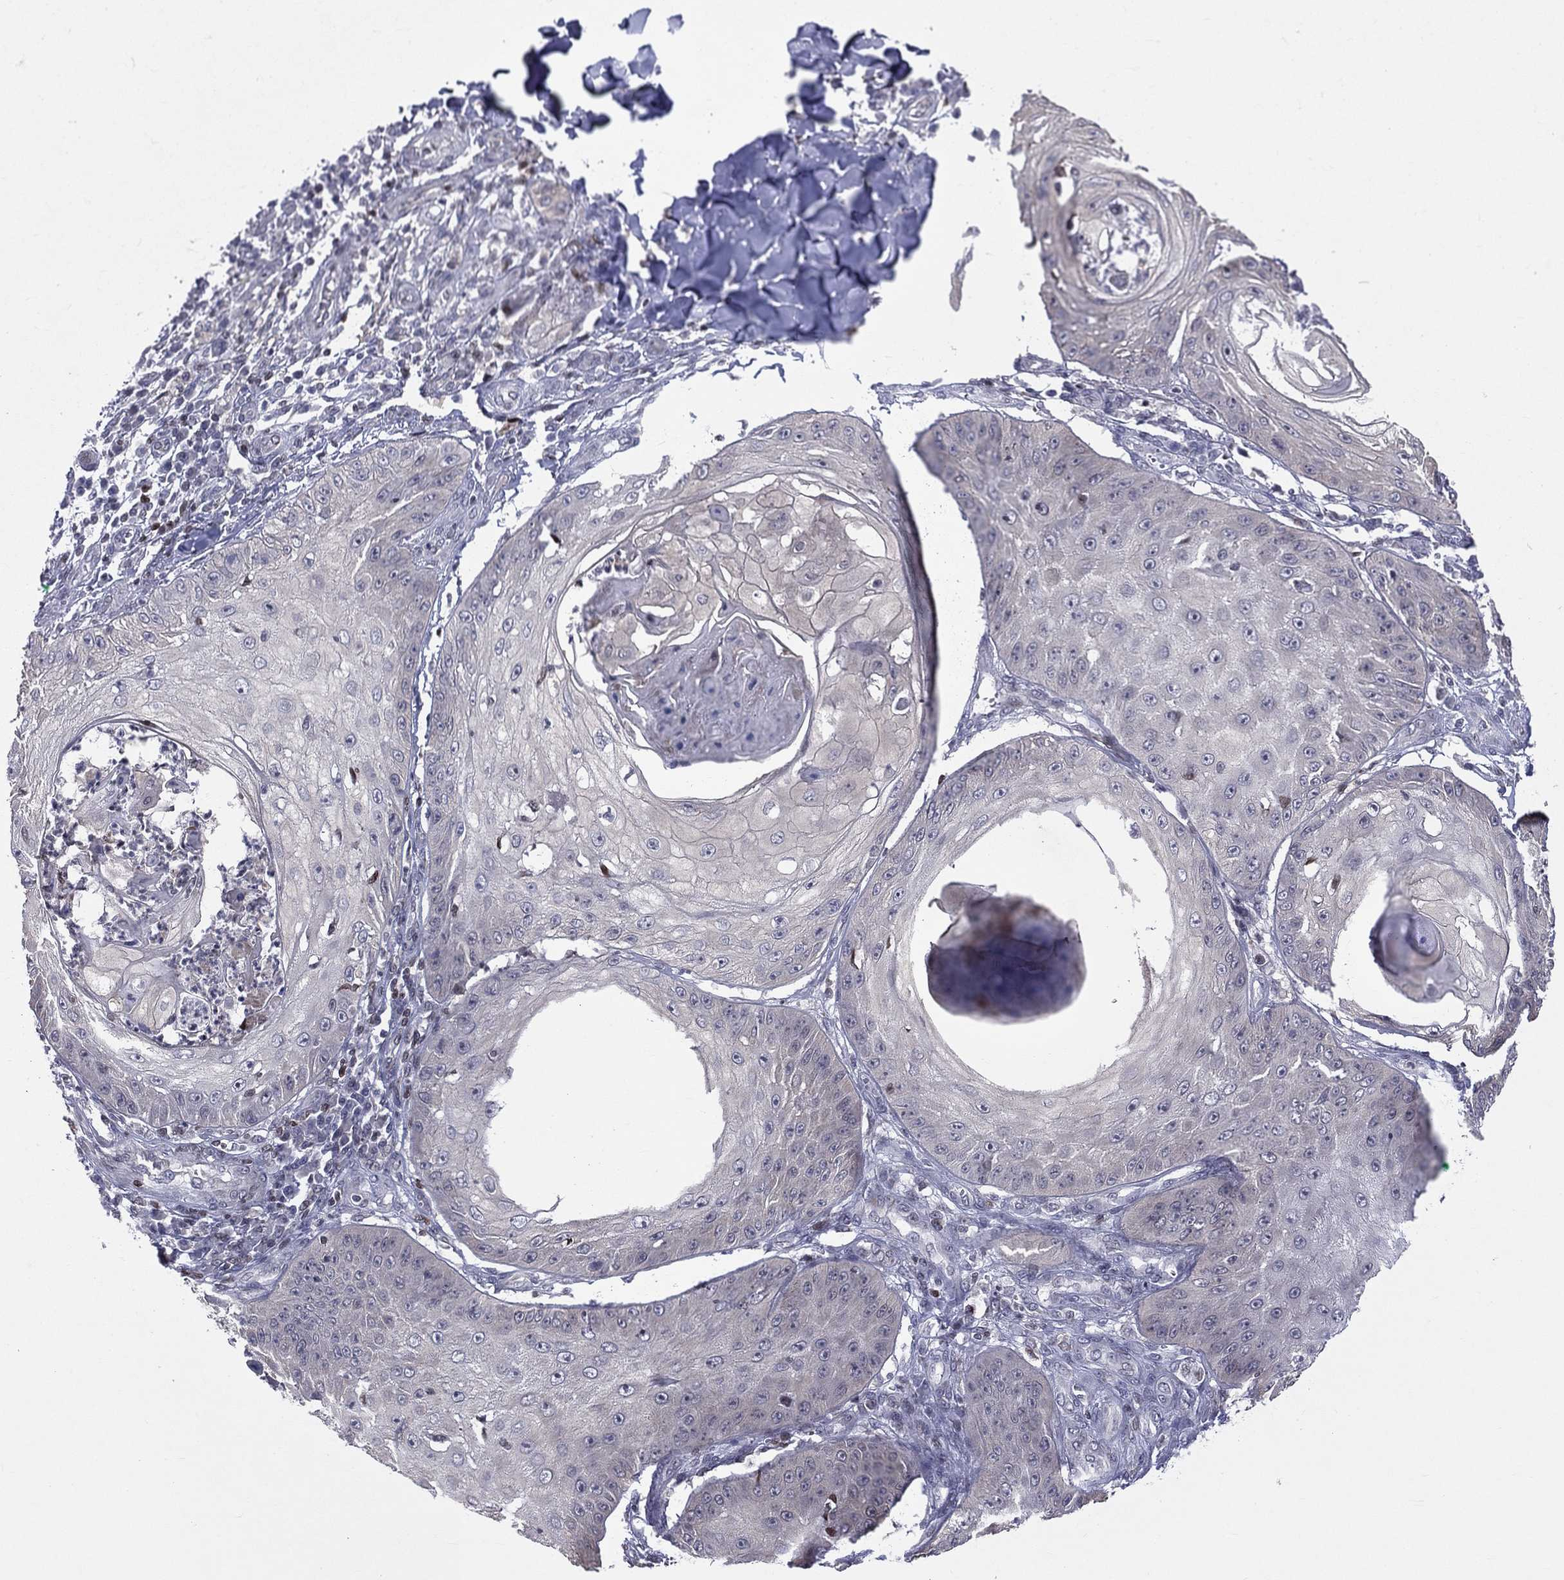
{"staining": {"intensity": "negative", "quantity": "none", "location": "none"}, "tissue": "skin cancer", "cell_type": "Tumor cells", "image_type": "cancer", "snomed": [{"axis": "morphology", "description": "Squamous cell carcinoma, NOS"}, {"axis": "topography", "description": "Skin"}], "caption": "DAB (3,3'-diaminobenzidine) immunohistochemical staining of skin cancer (squamous cell carcinoma) exhibits no significant positivity in tumor cells.", "gene": "DBF4B", "patient": {"sex": "male", "age": 70}}